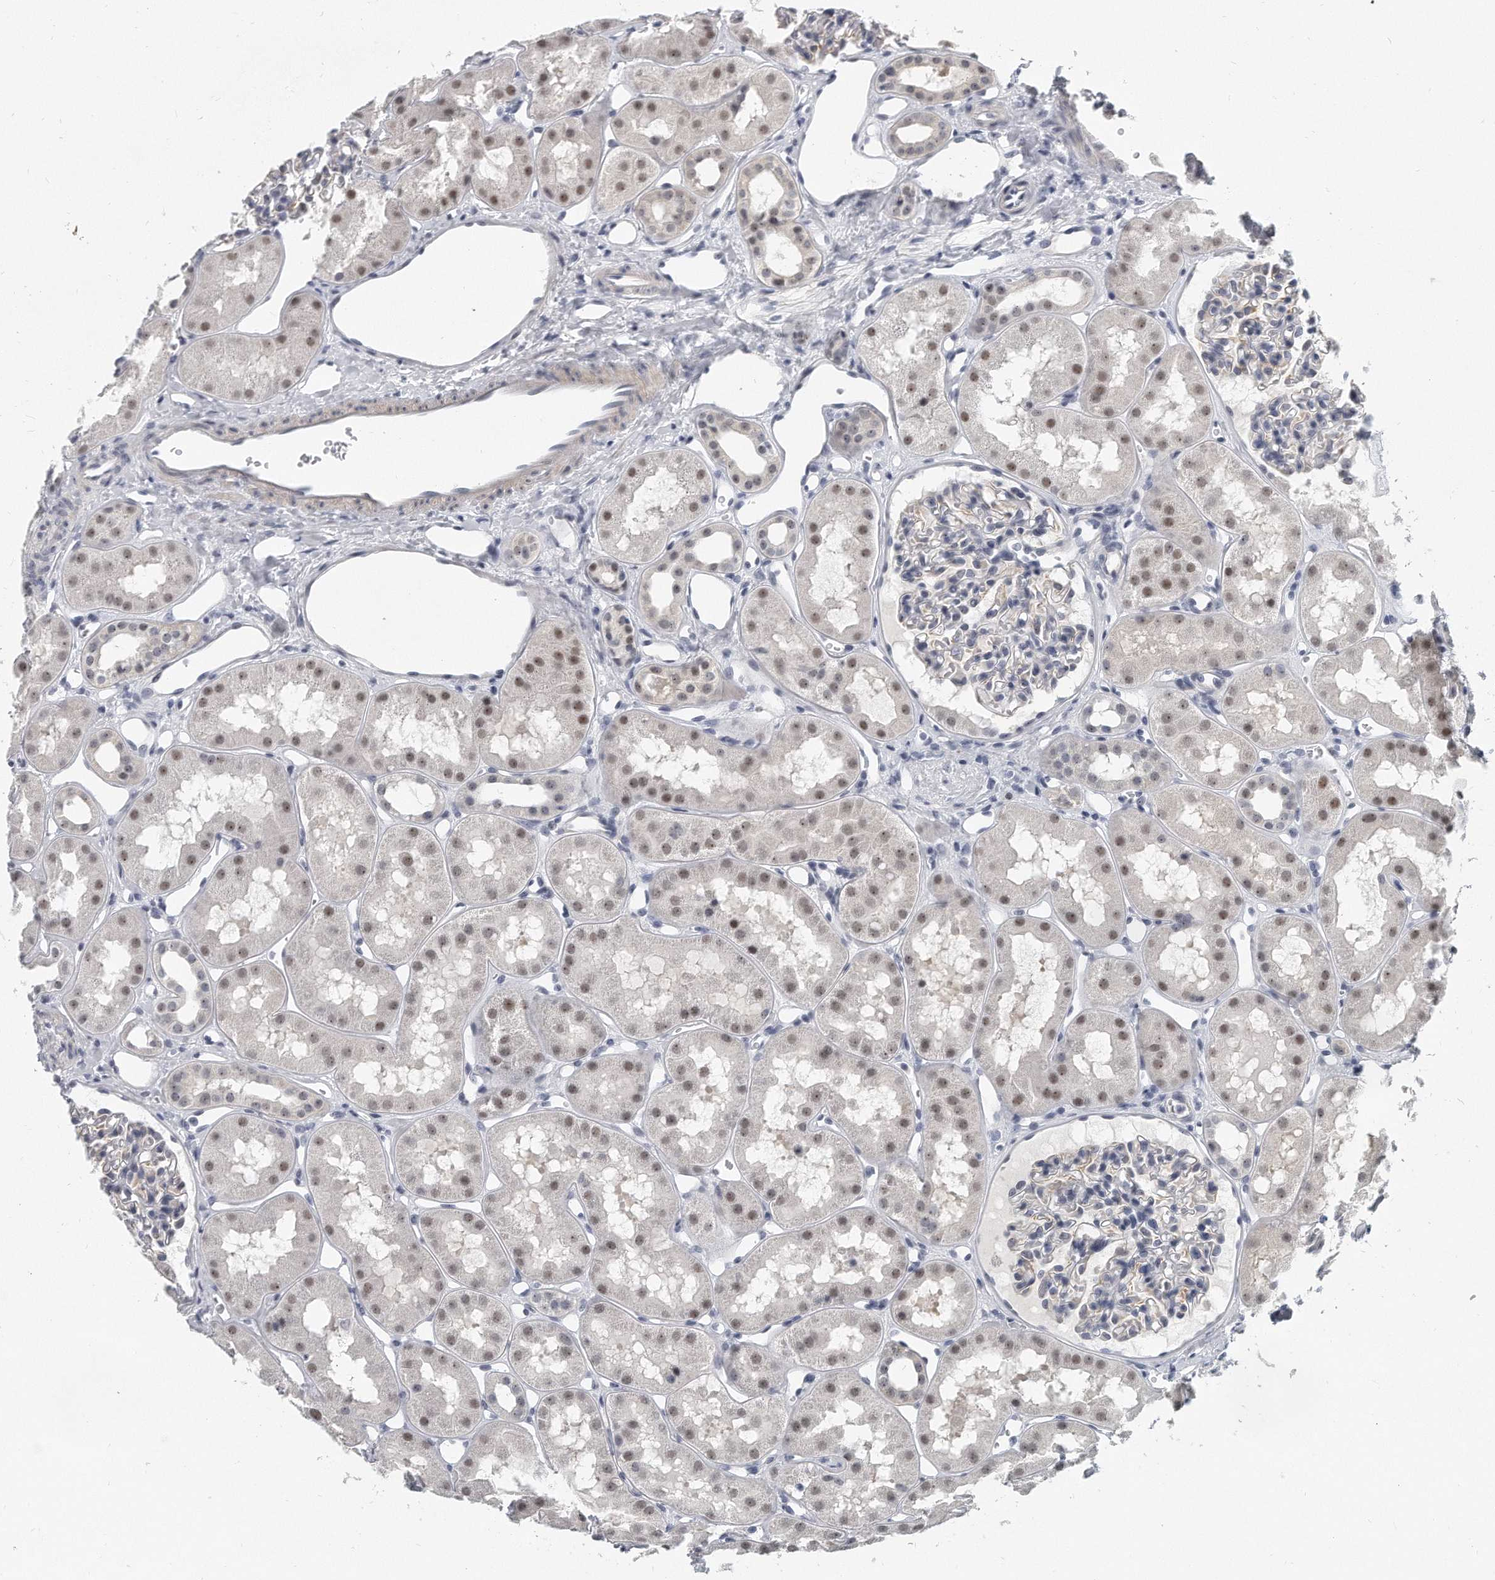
{"staining": {"intensity": "negative", "quantity": "none", "location": "none"}, "tissue": "kidney", "cell_type": "Cells in glomeruli", "image_type": "normal", "snomed": [{"axis": "morphology", "description": "Normal tissue, NOS"}, {"axis": "topography", "description": "Kidney"}], "caption": "An IHC micrograph of unremarkable kidney is shown. There is no staining in cells in glomeruli of kidney.", "gene": "TFCP2L1", "patient": {"sex": "male", "age": 16}}